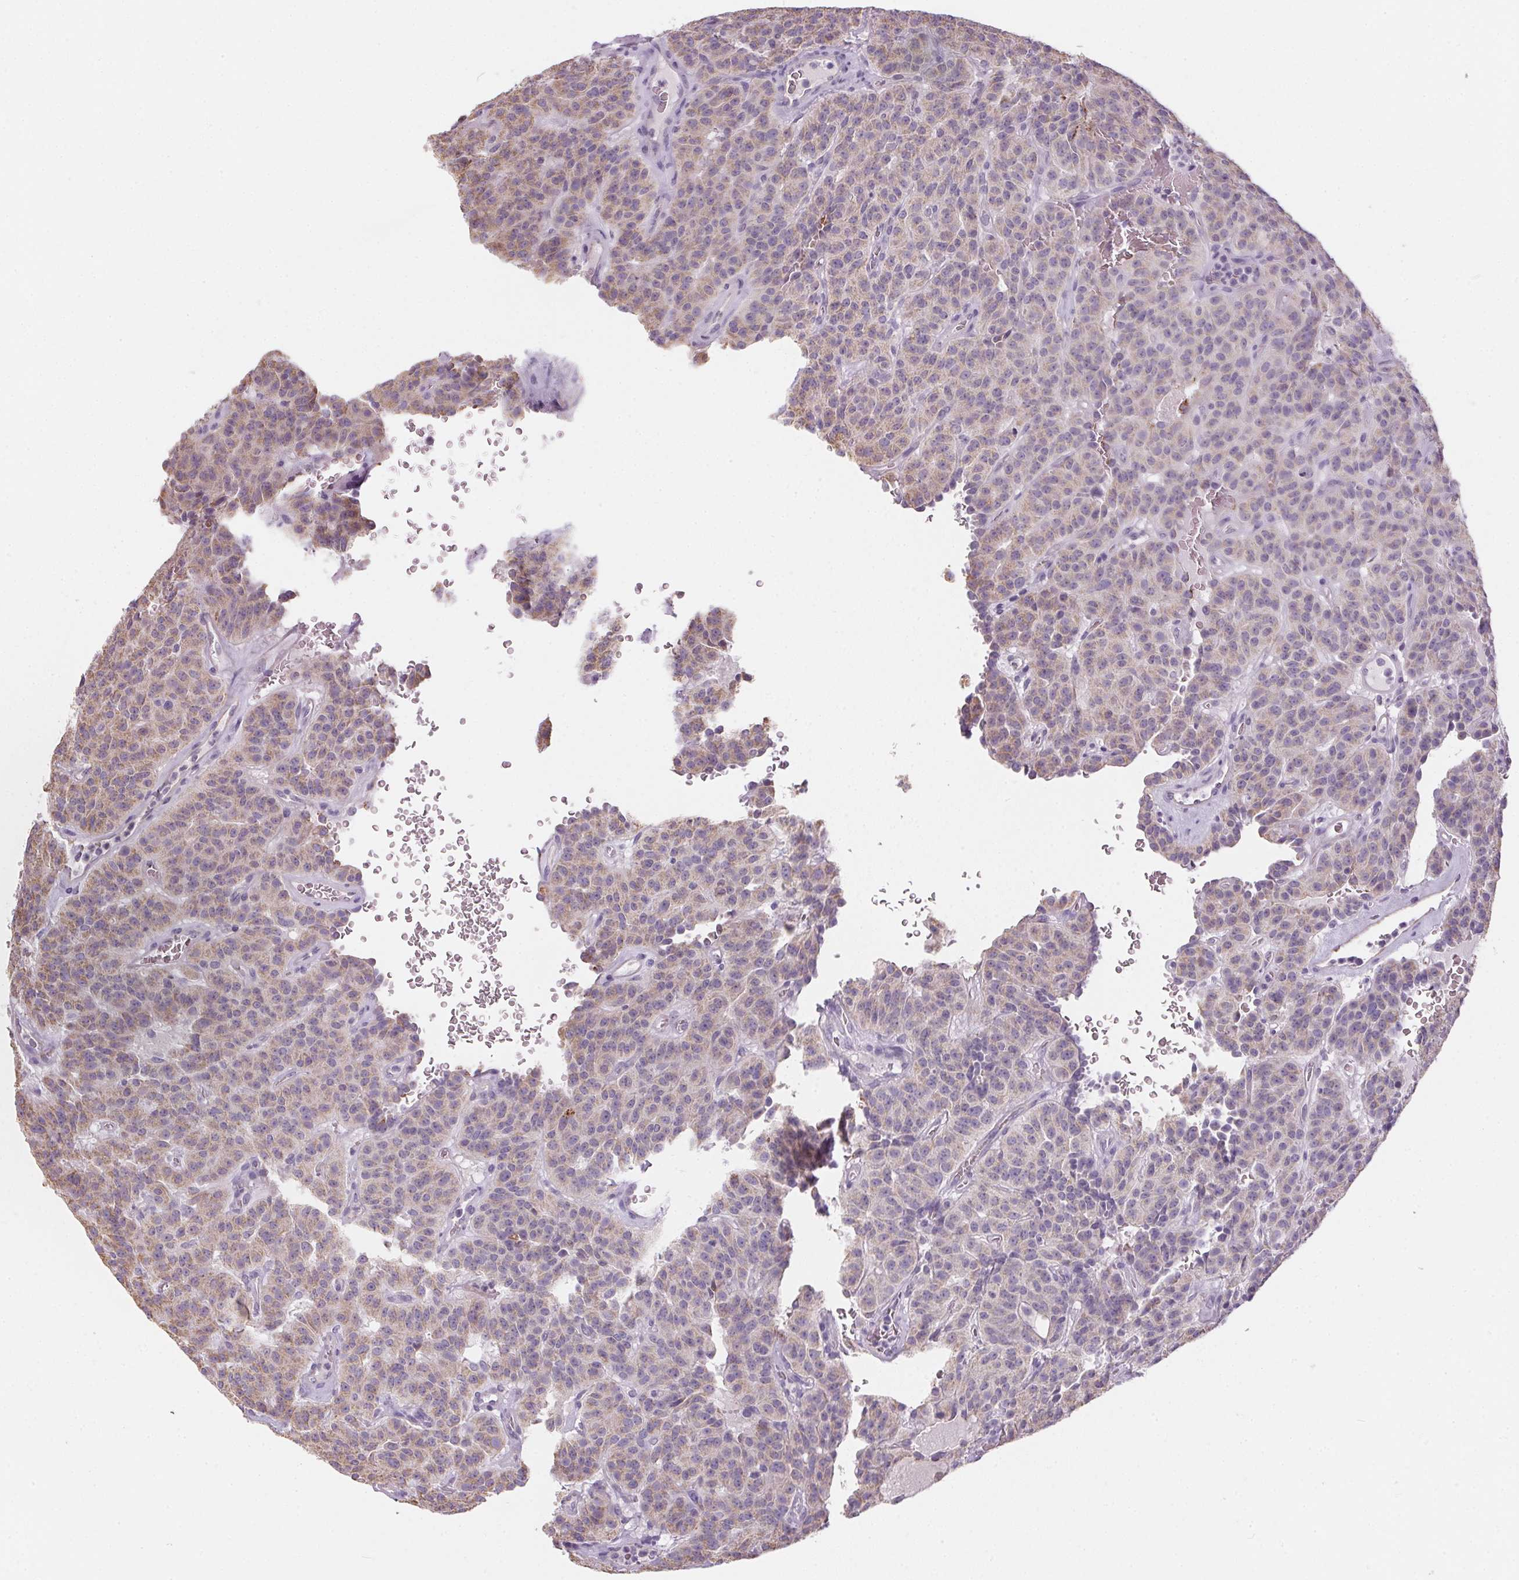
{"staining": {"intensity": "weak", "quantity": "<25%", "location": "cytoplasmic/membranous"}, "tissue": "carcinoid", "cell_type": "Tumor cells", "image_type": "cancer", "snomed": [{"axis": "morphology", "description": "Carcinoid, malignant, NOS"}, {"axis": "topography", "description": "Lung"}], "caption": "Protein analysis of carcinoid exhibits no significant expression in tumor cells.", "gene": "SMYD1", "patient": {"sex": "female", "age": 61}}